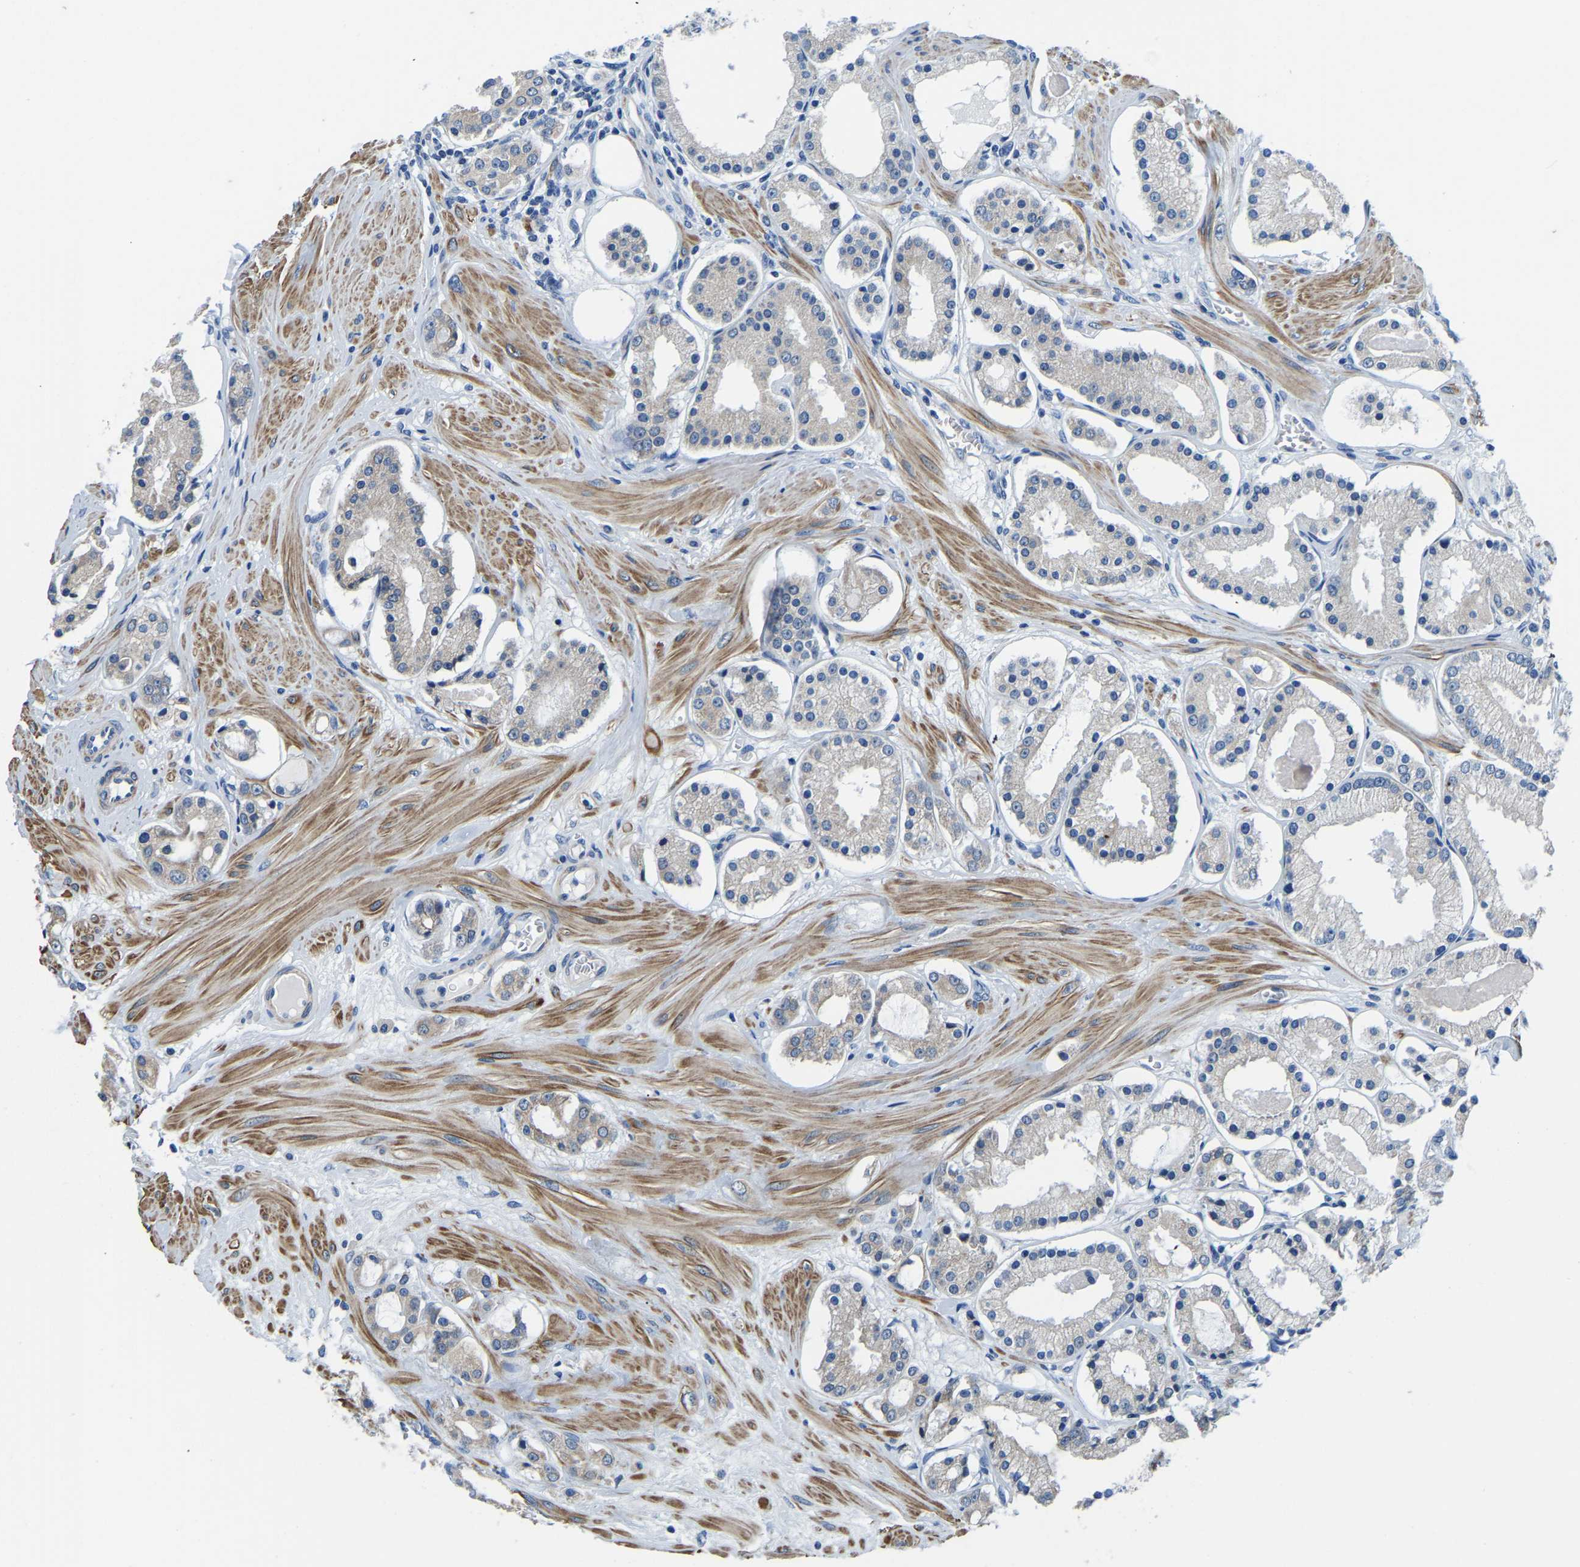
{"staining": {"intensity": "negative", "quantity": "none", "location": "none"}, "tissue": "prostate cancer", "cell_type": "Tumor cells", "image_type": "cancer", "snomed": [{"axis": "morphology", "description": "Adenocarcinoma, High grade"}, {"axis": "topography", "description": "Prostate"}], "caption": "DAB immunohistochemical staining of human adenocarcinoma (high-grade) (prostate) exhibits no significant positivity in tumor cells.", "gene": "LIAS", "patient": {"sex": "male", "age": 66}}